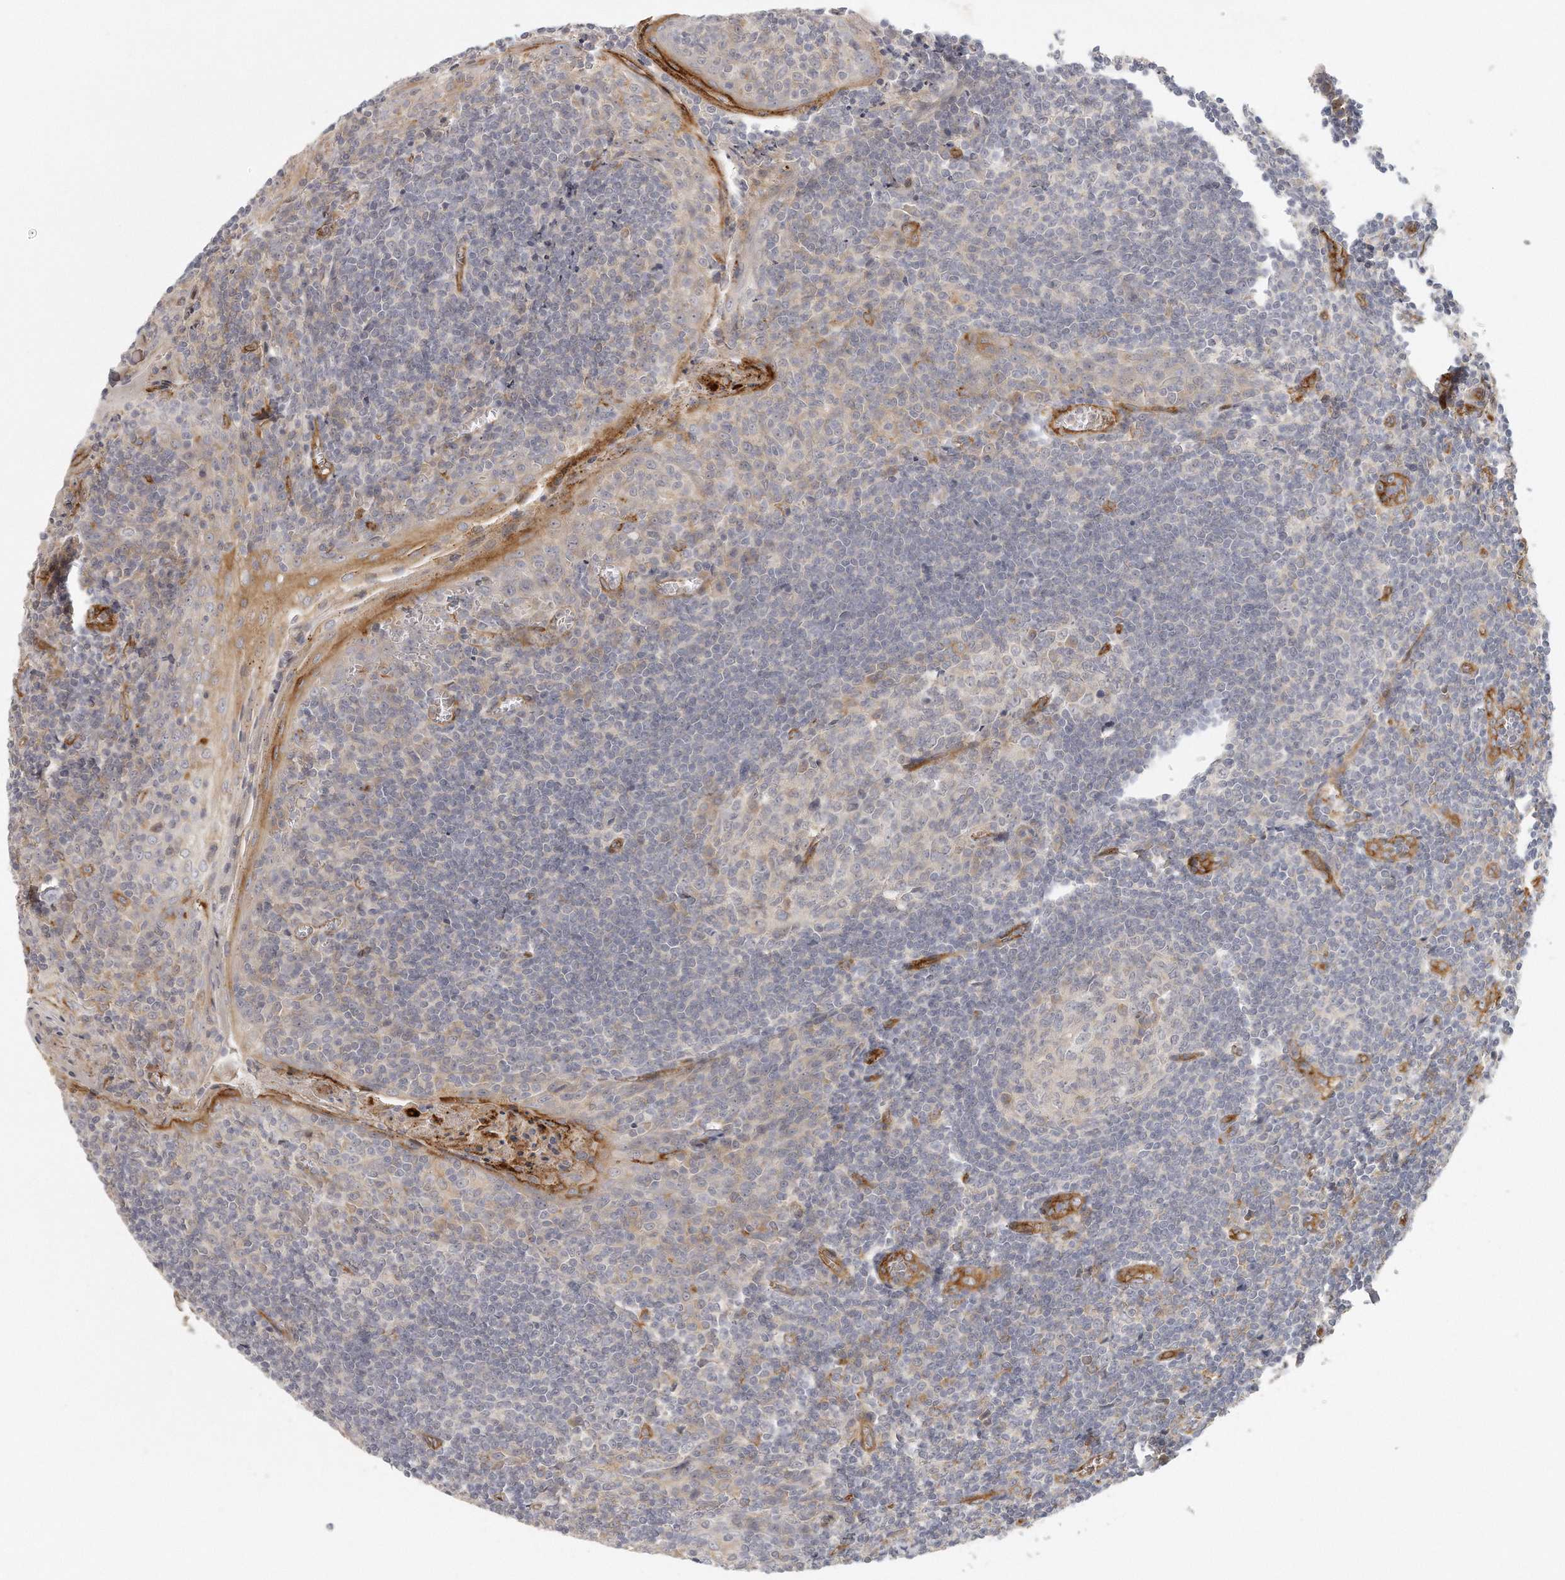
{"staining": {"intensity": "negative", "quantity": "none", "location": "none"}, "tissue": "tonsil", "cell_type": "Germinal center cells", "image_type": "normal", "snomed": [{"axis": "morphology", "description": "Normal tissue, NOS"}, {"axis": "topography", "description": "Tonsil"}], "caption": "A high-resolution histopathology image shows IHC staining of normal tonsil, which displays no significant staining in germinal center cells. Nuclei are stained in blue.", "gene": "MTERF4", "patient": {"sex": "male", "age": 27}}